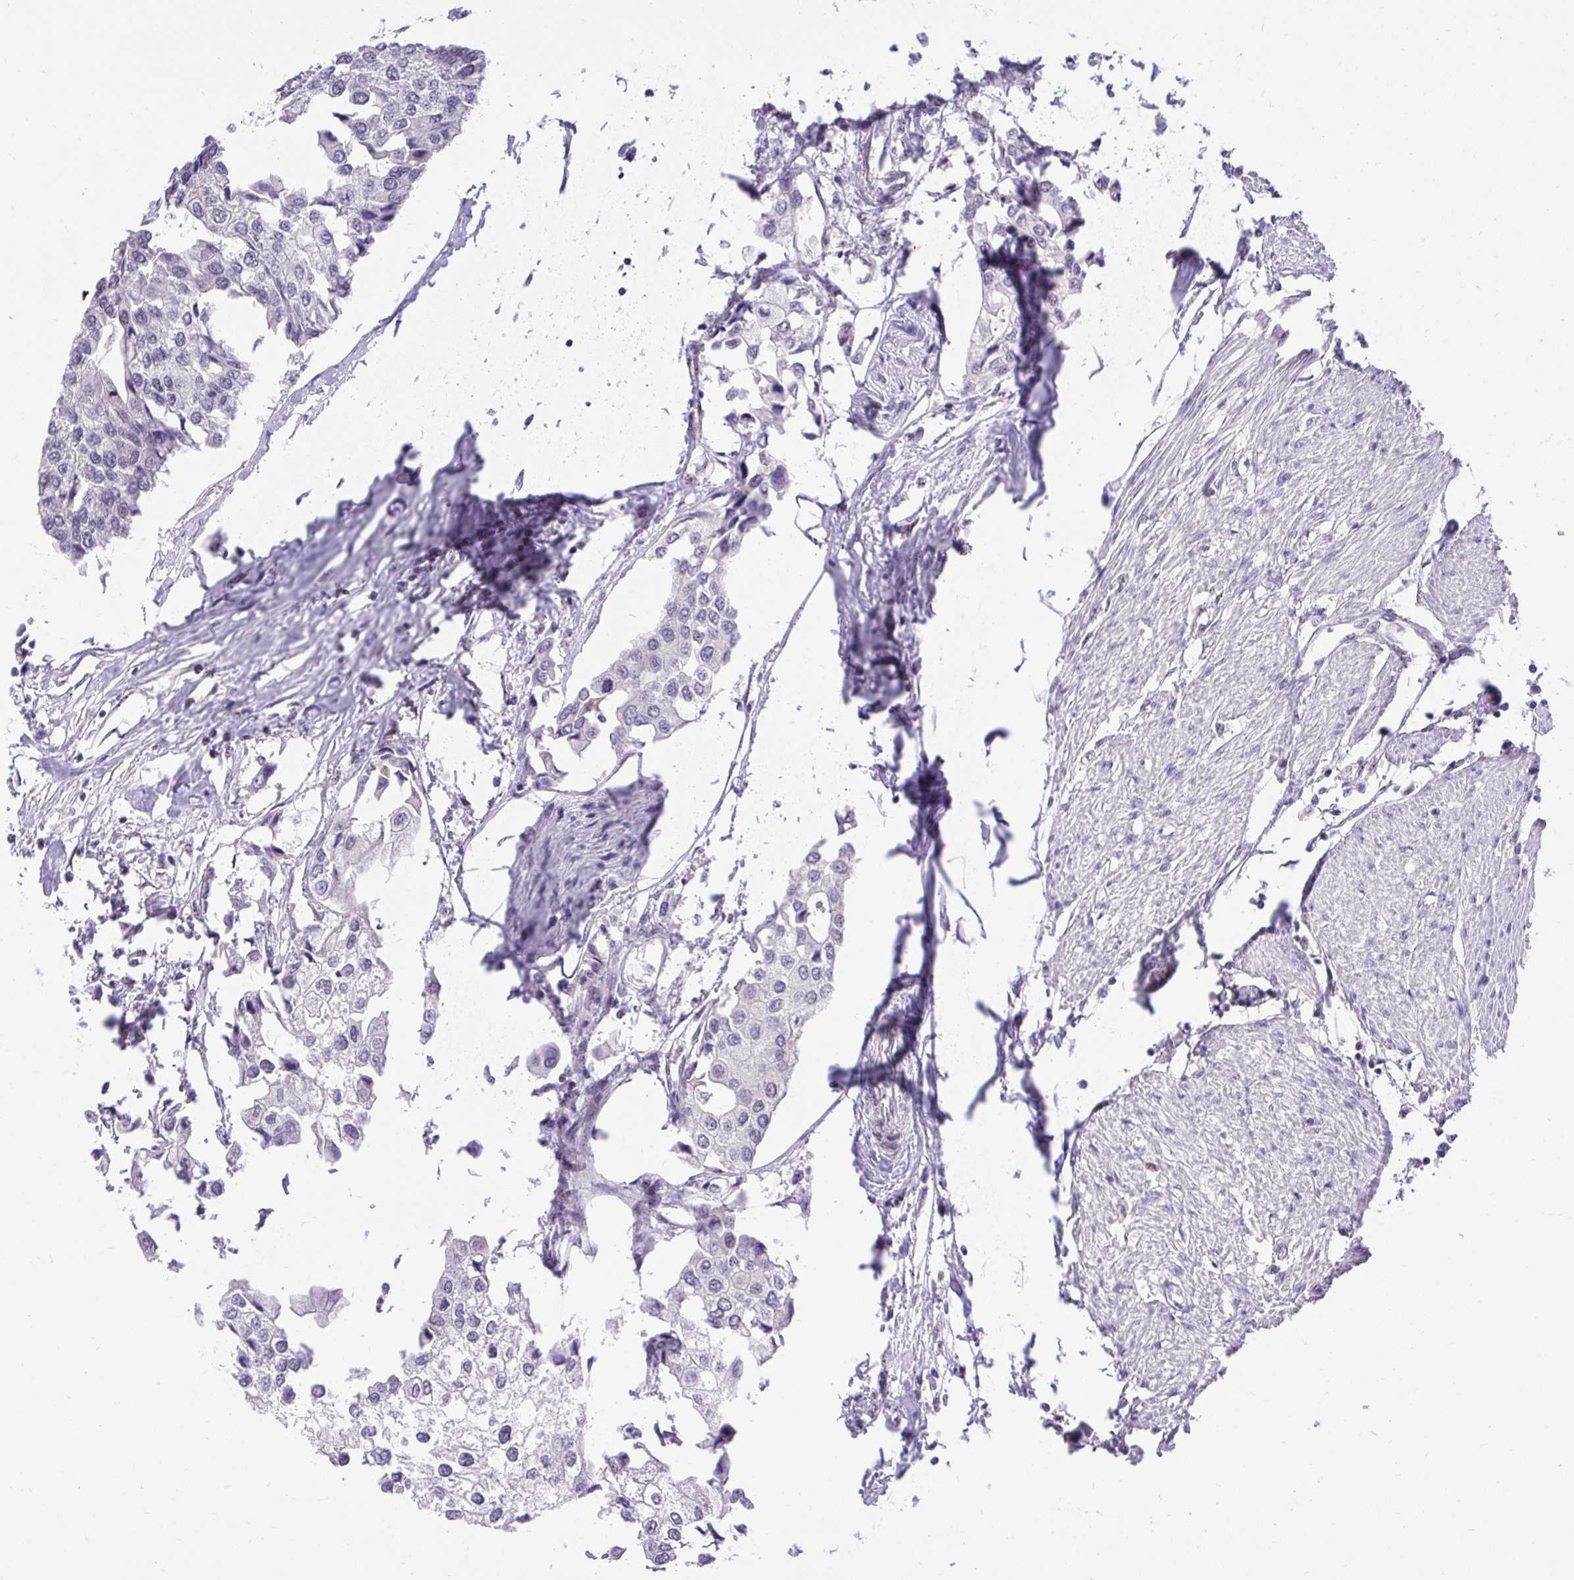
{"staining": {"intensity": "negative", "quantity": "none", "location": "none"}, "tissue": "urothelial cancer", "cell_type": "Tumor cells", "image_type": "cancer", "snomed": [{"axis": "morphology", "description": "Urothelial carcinoma, High grade"}, {"axis": "topography", "description": "Urinary bladder"}], "caption": "Urothelial cancer stained for a protein using immunohistochemistry (IHC) shows no positivity tumor cells.", "gene": "HOXA4", "patient": {"sex": "male", "age": 64}}